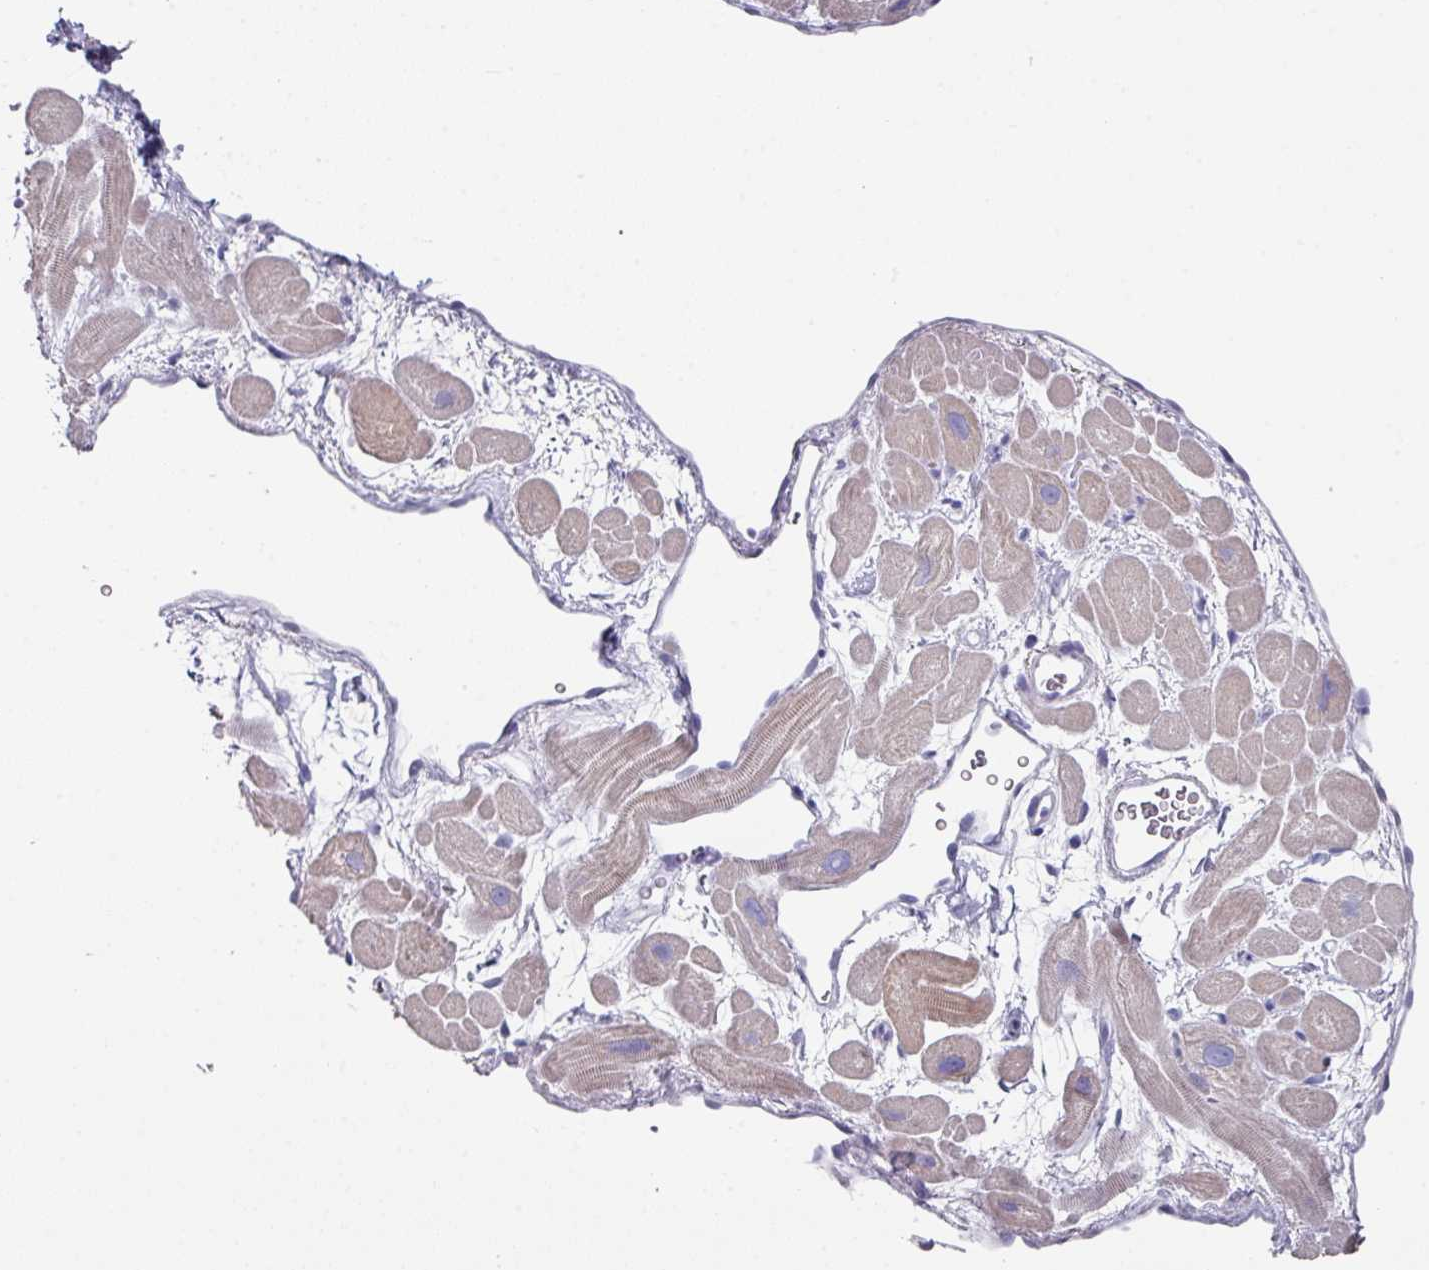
{"staining": {"intensity": "negative", "quantity": "none", "location": "none"}, "tissue": "heart muscle", "cell_type": "Cardiomyocytes", "image_type": "normal", "snomed": [{"axis": "morphology", "description": "Normal tissue, NOS"}, {"axis": "topography", "description": "Heart"}], "caption": "DAB immunohistochemical staining of normal heart muscle exhibits no significant expression in cardiomyocytes. Nuclei are stained in blue.", "gene": "PEX10", "patient": {"sex": "male", "age": 49}}